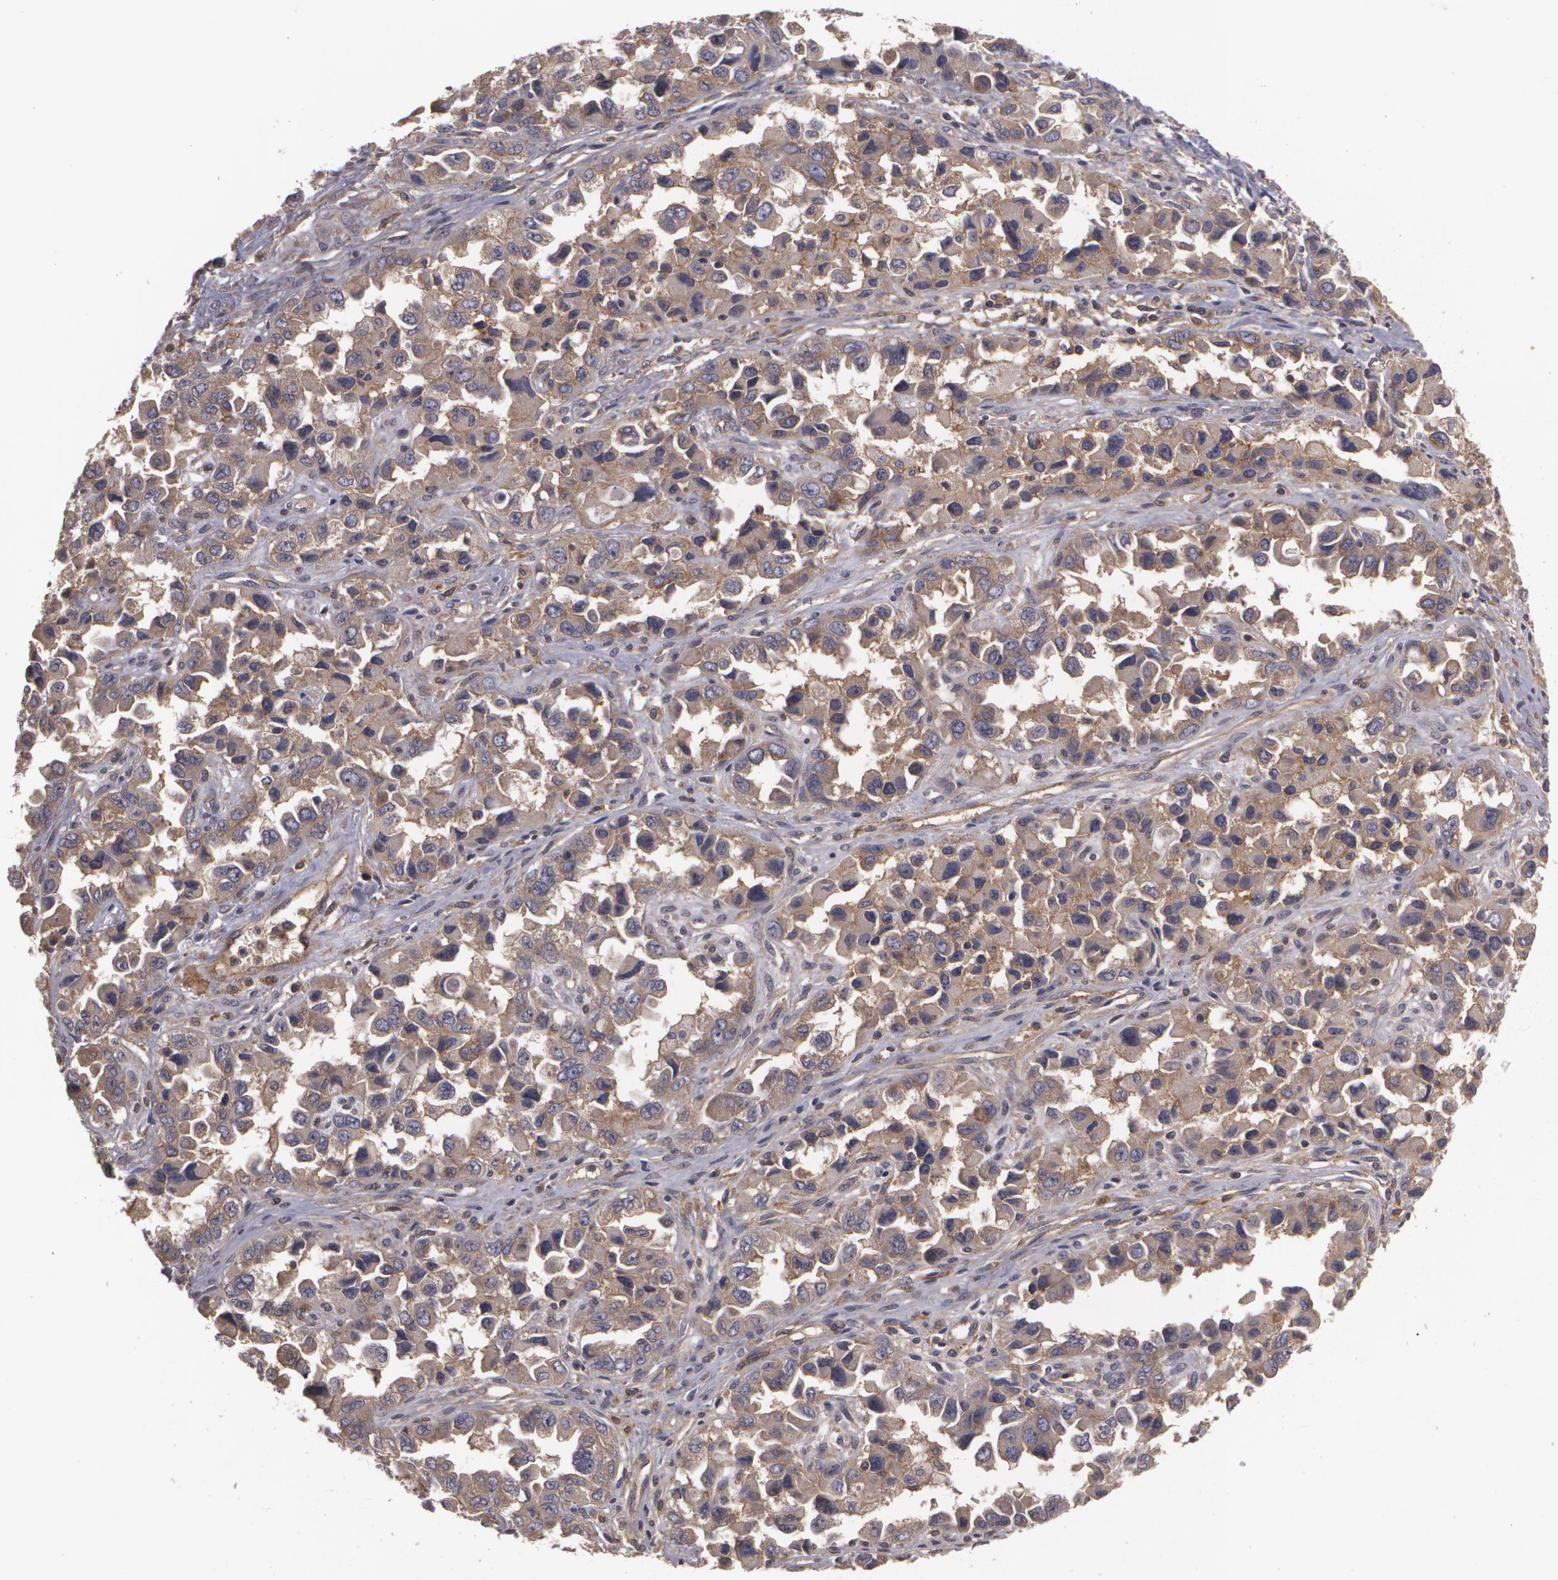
{"staining": {"intensity": "weak", "quantity": ">75%", "location": "cytoplasmic/membranous"}, "tissue": "ovarian cancer", "cell_type": "Tumor cells", "image_type": "cancer", "snomed": [{"axis": "morphology", "description": "Cystadenocarcinoma, serous, NOS"}, {"axis": "topography", "description": "Ovary"}], "caption": "Human ovarian cancer stained with a brown dye reveals weak cytoplasmic/membranous positive staining in about >75% of tumor cells.", "gene": "HRAS", "patient": {"sex": "female", "age": 84}}